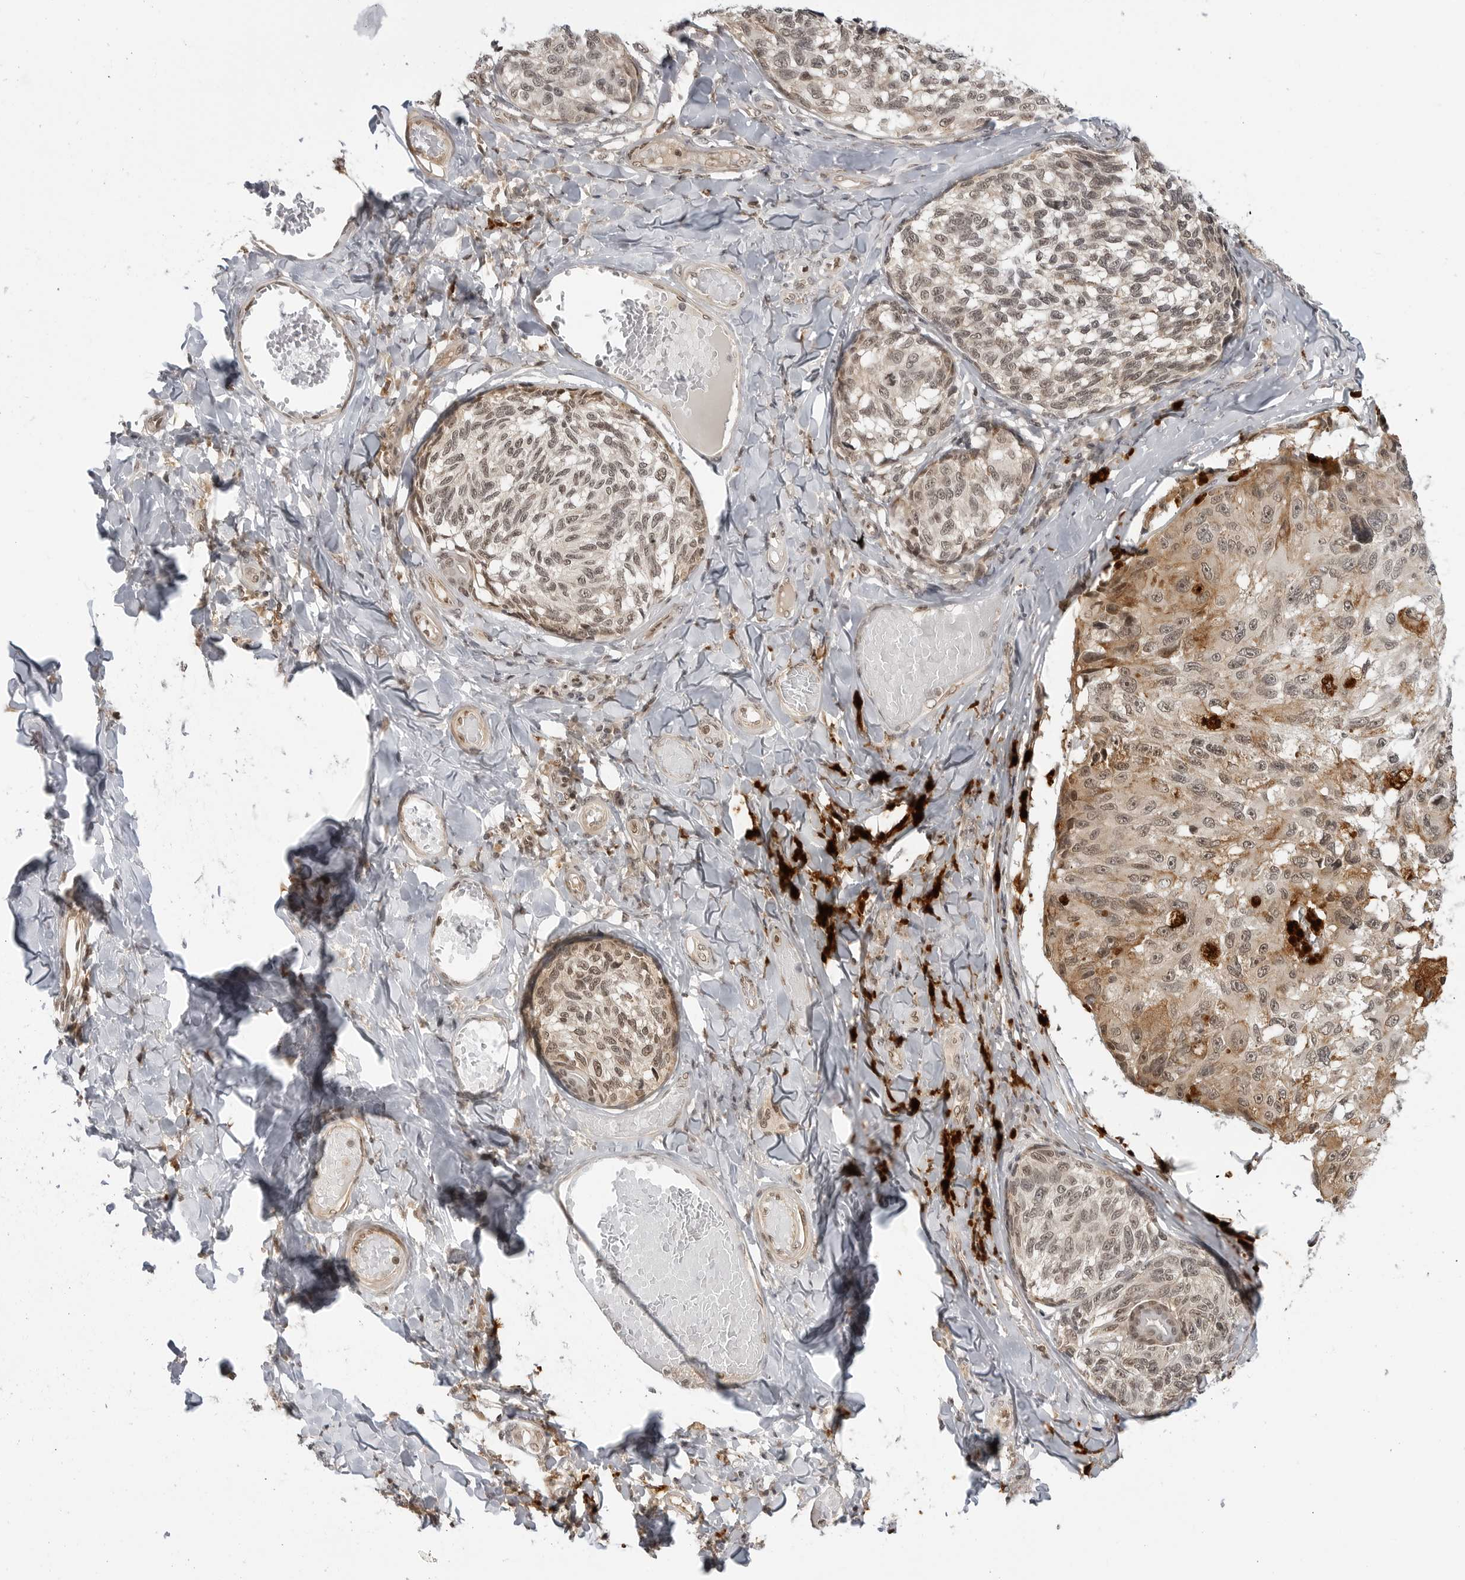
{"staining": {"intensity": "moderate", "quantity": "25%-75%", "location": "cytoplasmic/membranous,nuclear"}, "tissue": "melanoma", "cell_type": "Tumor cells", "image_type": "cancer", "snomed": [{"axis": "morphology", "description": "Malignant melanoma, NOS"}, {"axis": "topography", "description": "Skin"}], "caption": "The immunohistochemical stain shows moderate cytoplasmic/membranous and nuclear positivity in tumor cells of melanoma tissue.", "gene": "C8orf33", "patient": {"sex": "female", "age": 73}}